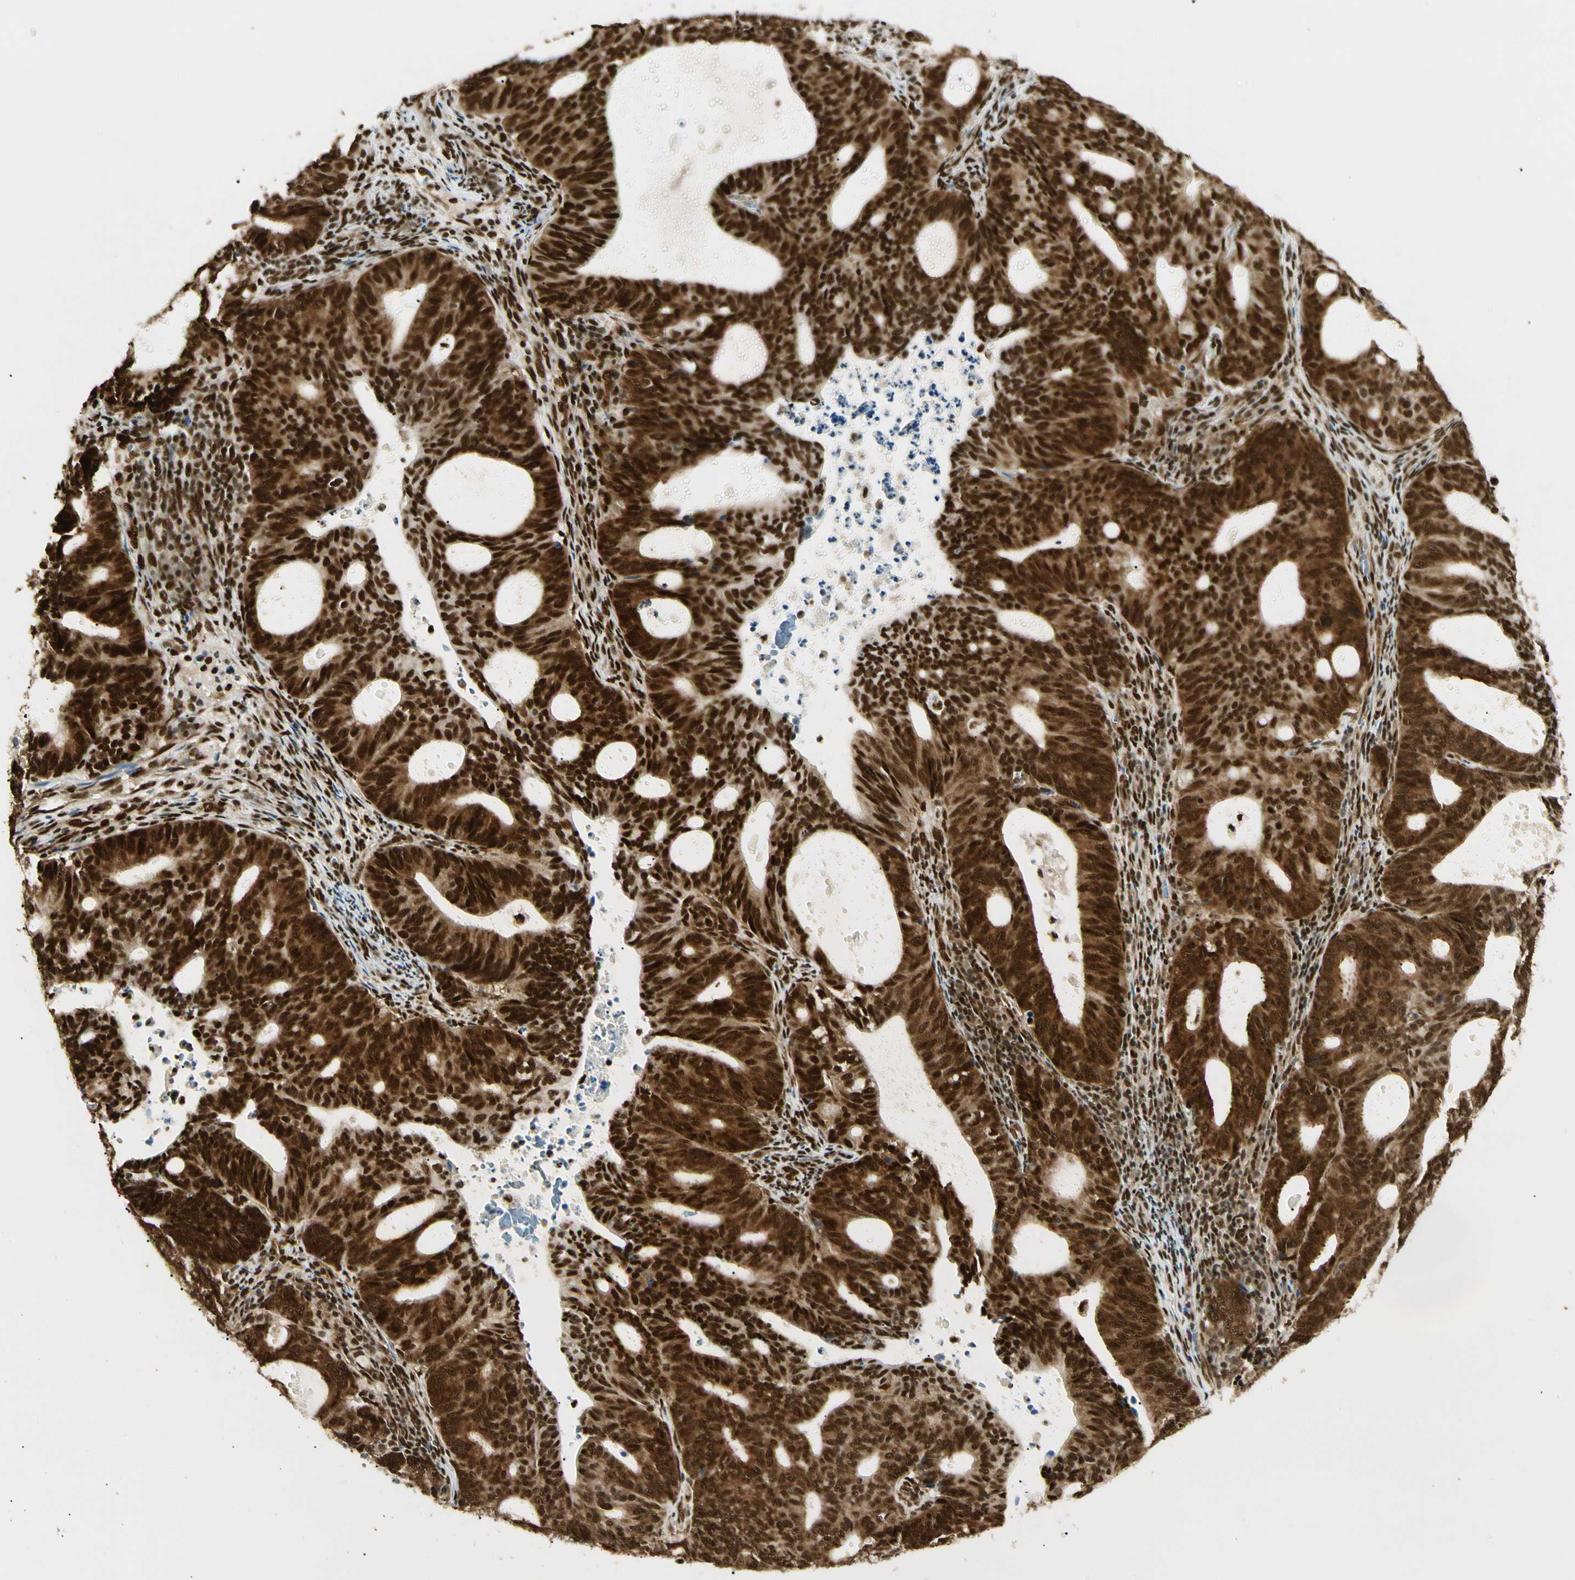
{"staining": {"intensity": "strong", "quantity": ">75%", "location": "cytoplasmic/membranous,nuclear"}, "tissue": "endometrial cancer", "cell_type": "Tumor cells", "image_type": "cancer", "snomed": [{"axis": "morphology", "description": "Adenocarcinoma, NOS"}, {"axis": "topography", "description": "Uterus"}], "caption": "Immunohistochemical staining of human endometrial cancer displays high levels of strong cytoplasmic/membranous and nuclear protein positivity in approximately >75% of tumor cells.", "gene": "FUS", "patient": {"sex": "female", "age": 83}}